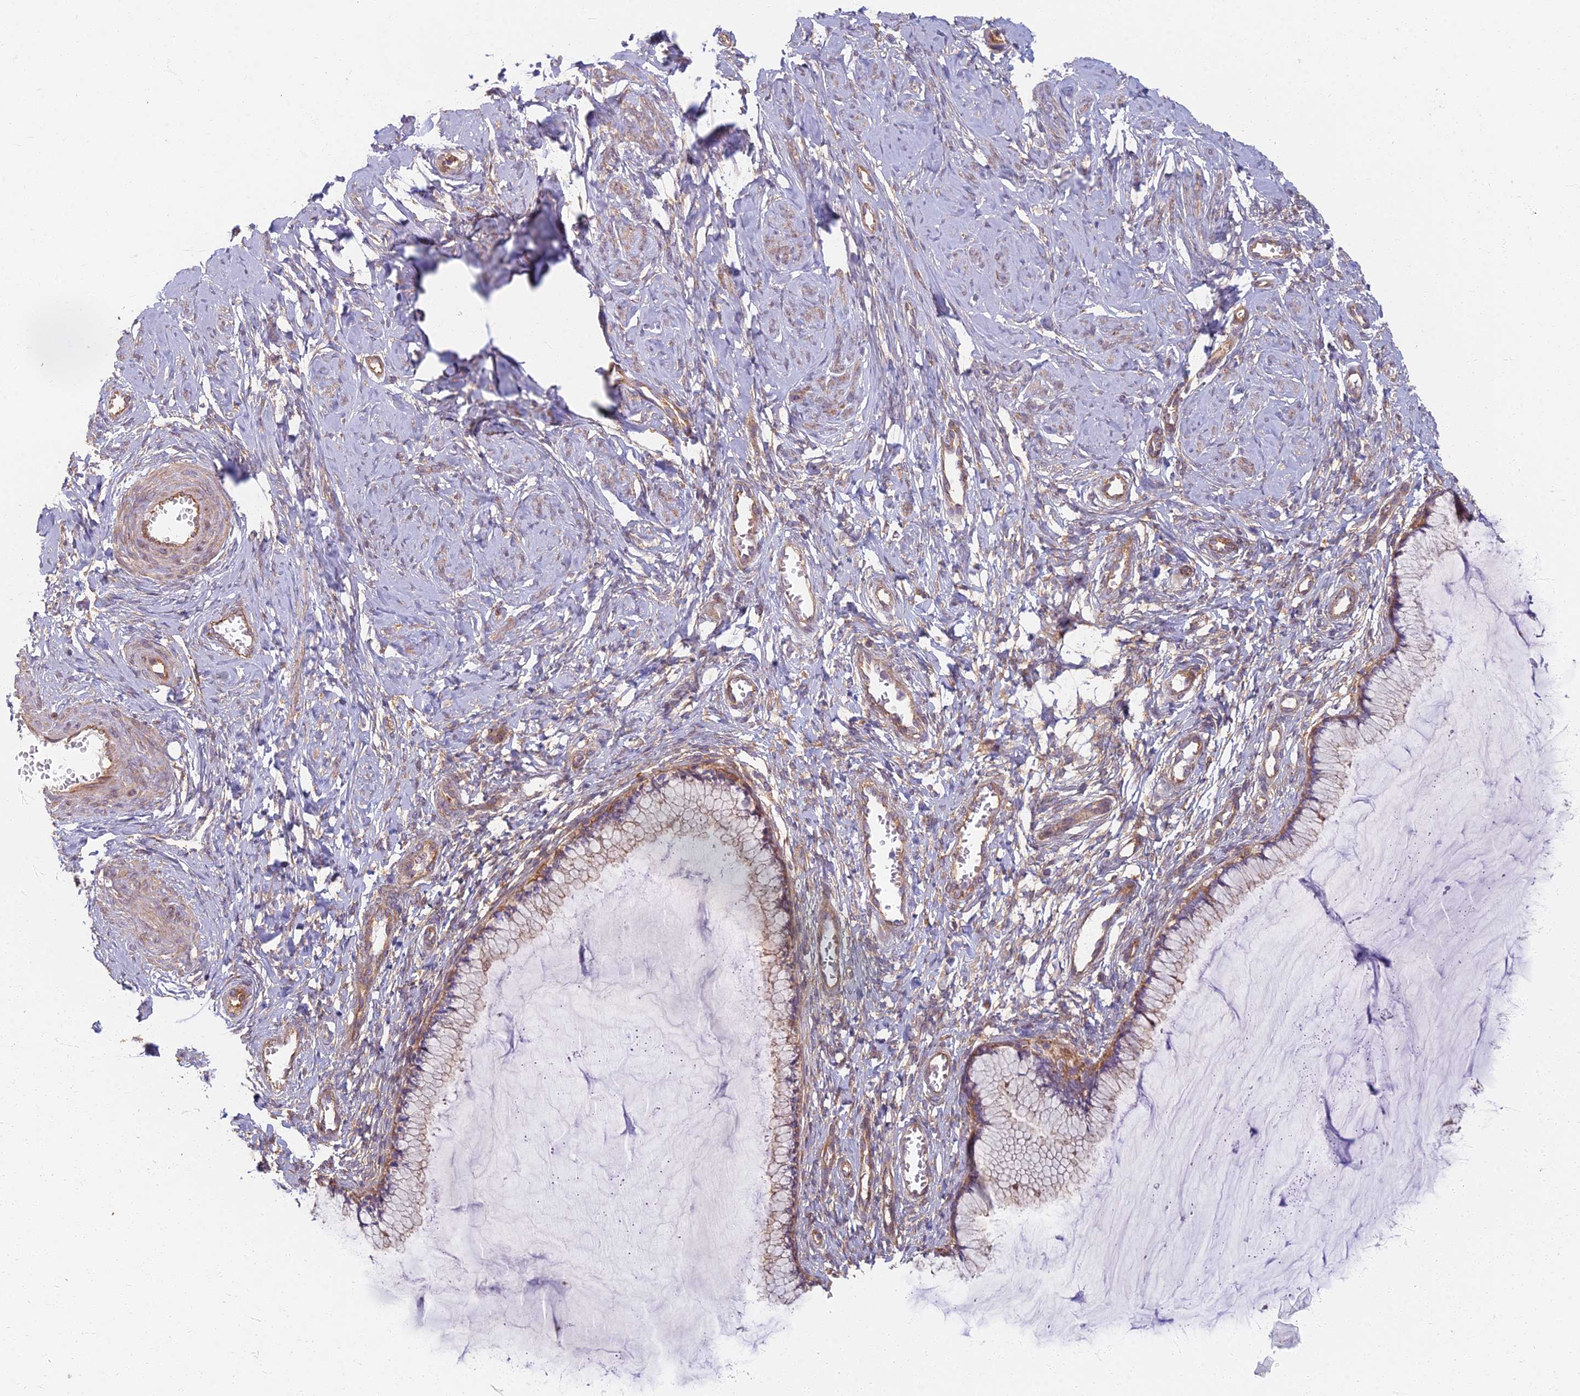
{"staining": {"intensity": "weak", "quantity": ">75%", "location": "cytoplasmic/membranous"}, "tissue": "cervix", "cell_type": "Glandular cells", "image_type": "normal", "snomed": [{"axis": "morphology", "description": "Normal tissue, NOS"}, {"axis": "morphology", "description": "Adenocarcinoma, NOS"}, {"axis": "topography", "description": "Cervix"}], "caption": "This histopathology image shows normal cervix stained with immunohistochemistry (IHC) to label a protein in brown. The cytoplasmic/membranous of glandular cells show weak positivity for the protein. Nuclei are counter-stained blue.", "gene": "RBSN", "patient": {"sex": "female", "age": 29}}